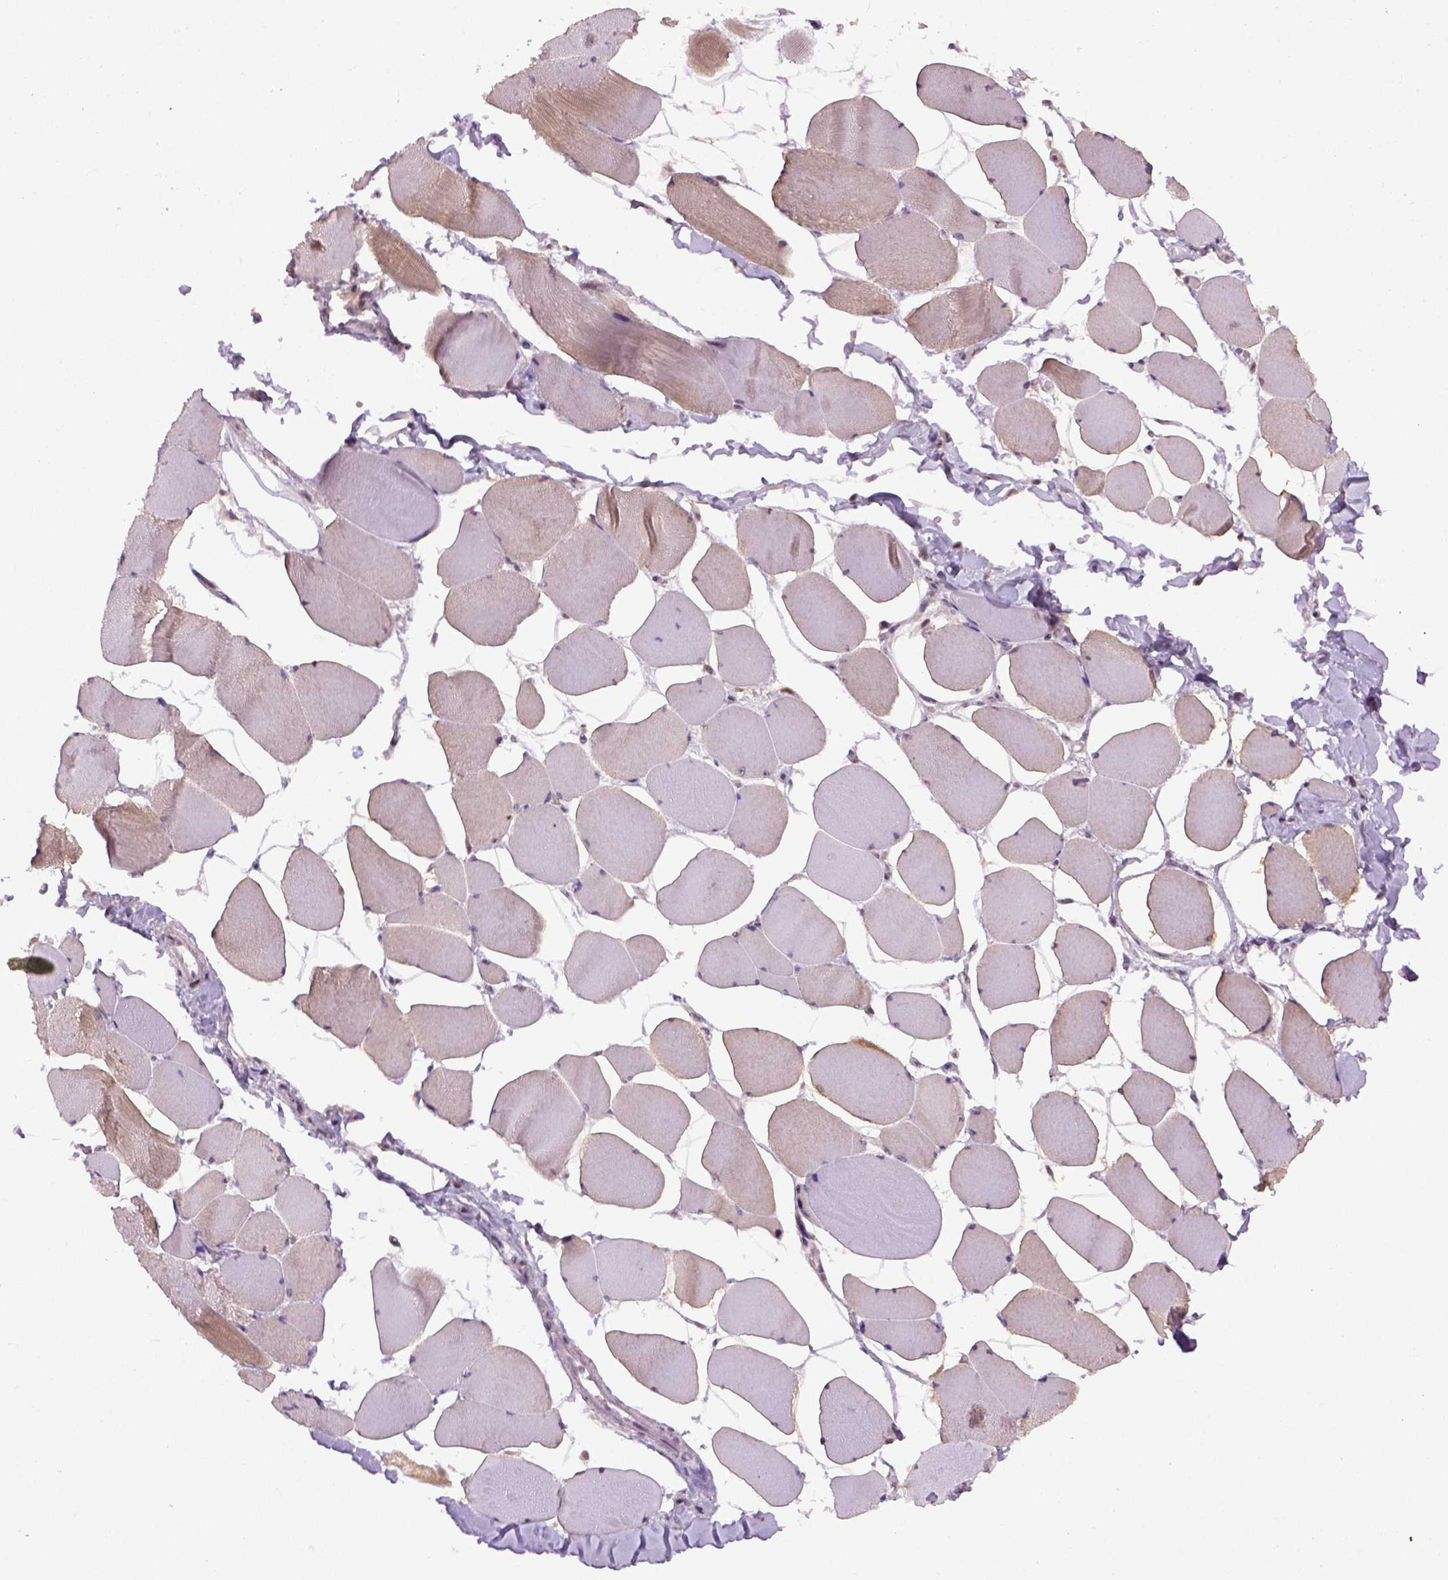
{"staining": {"intensity": "moderate", "quantity": "25%-75%", "location": "cytoplasmic/membranous"}, "tissue": "skeletal muscle", "cell_type": "Myocytes", "image_type": "normal", "snomed": [{"axis": "morphology", "description": "Normal tissue, NOS"}, {"axis": "topography", "description": "Skeletal muscle"}], "caption": "Moderate cytoplasmic/membranous protein expression is present in about 25%-75% of myocytes in skeletal muscle.", "gene": "RAB43", "patient": {"sex": "female", "age": 75}}